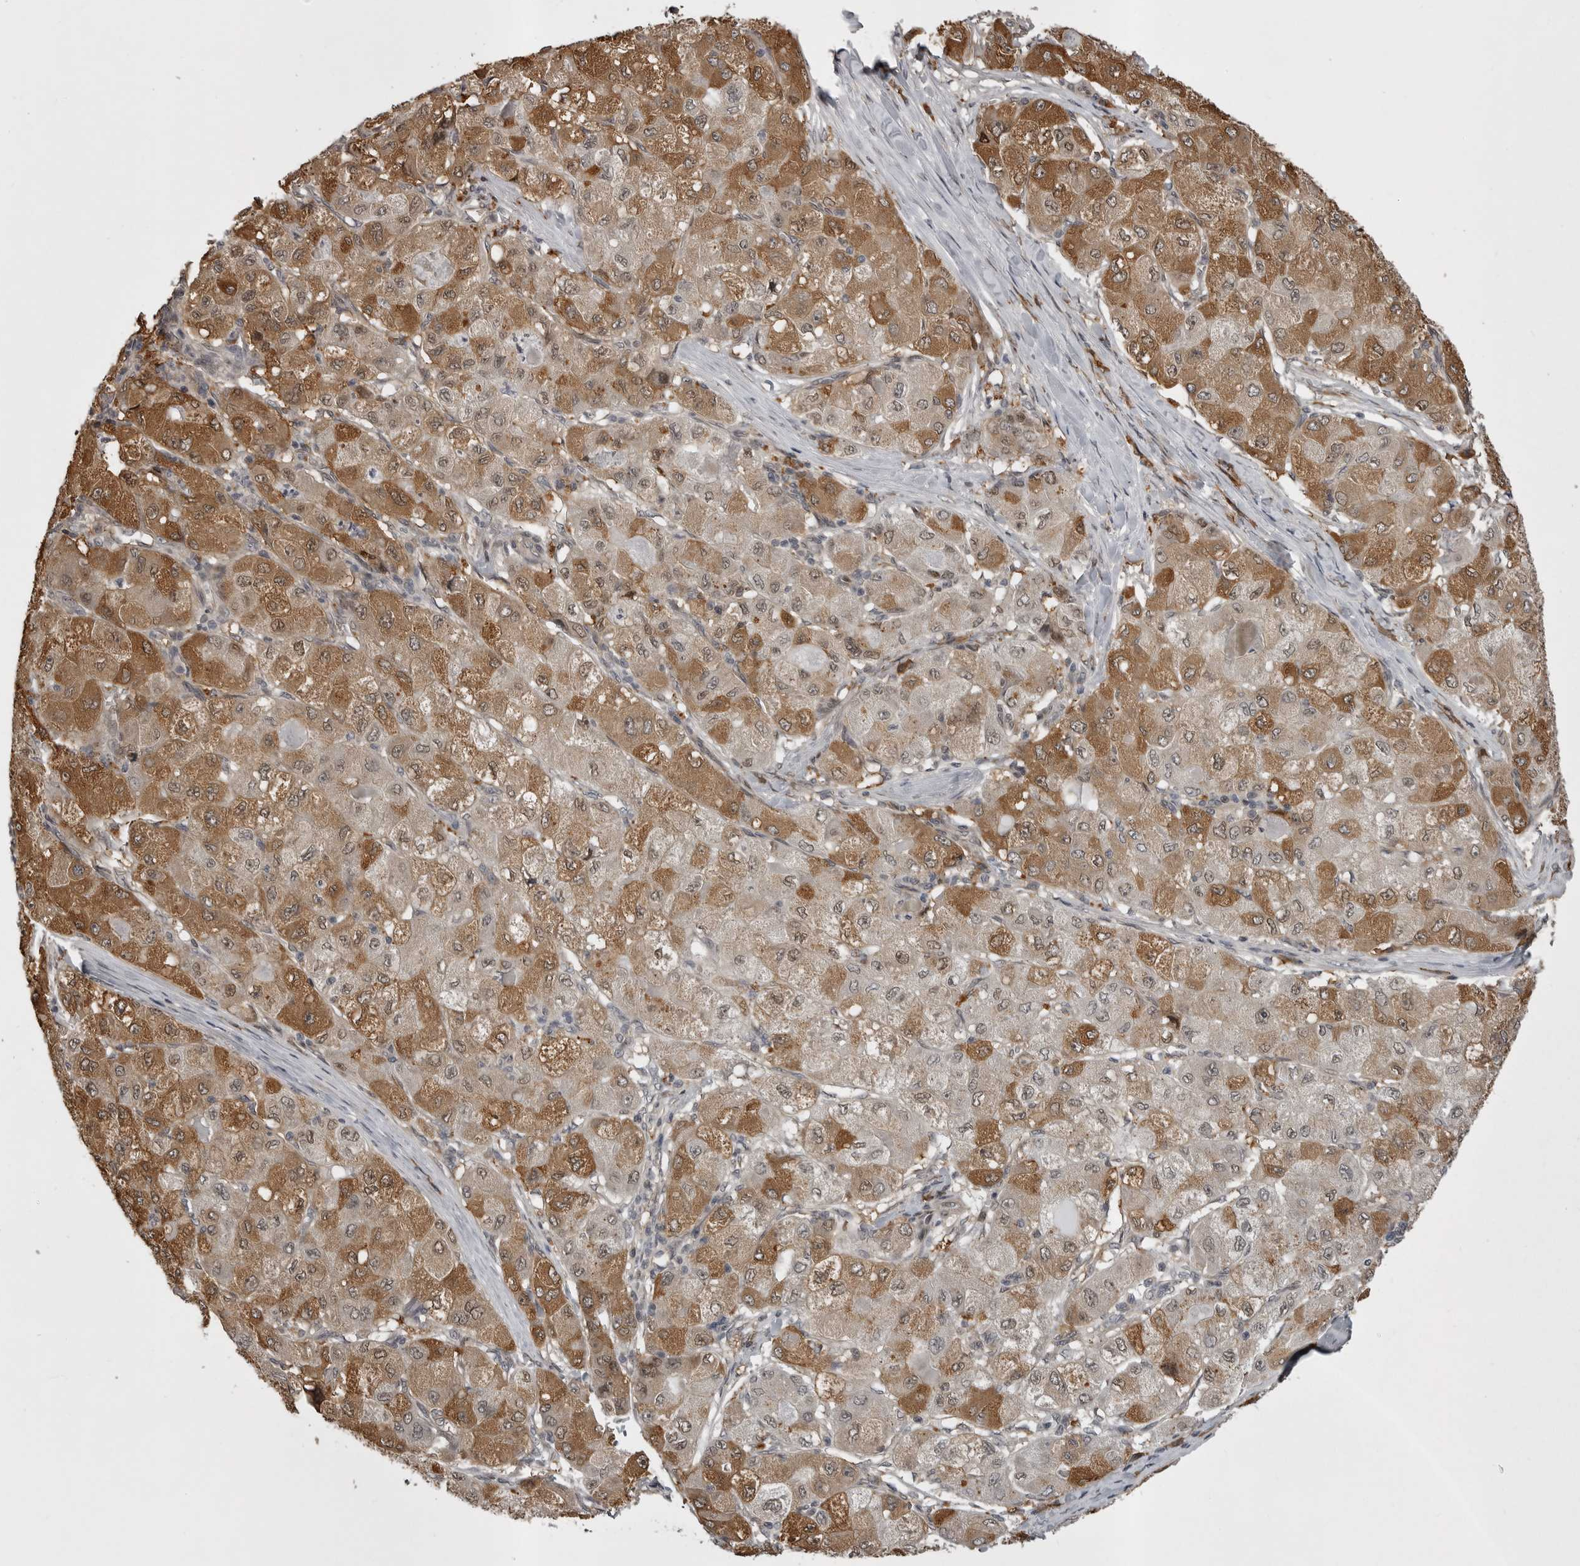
{"staining": {"intensity": "moderate", "quantity": ">75%", "location": "cytoplasmic/membranous"}, "tissue": "liver cancer", "cell_type": "Tumor cells", "image_type": "cancer", "snomed": [{"axis": "morphology", "description": "Carcinoma, Hepatocellular, NOS"}, {"axis": "topography", "description": "Liver"}], "caption": "A brown stain highlights moderate cytoplasmic/membranous expression of a protein in human liver cancer tumor cells. Ihc stains the protein of interest in brown and the nuclei are stained blue.", "gene": "SNX16", "patient": {"sex": "male", "age": 80}}